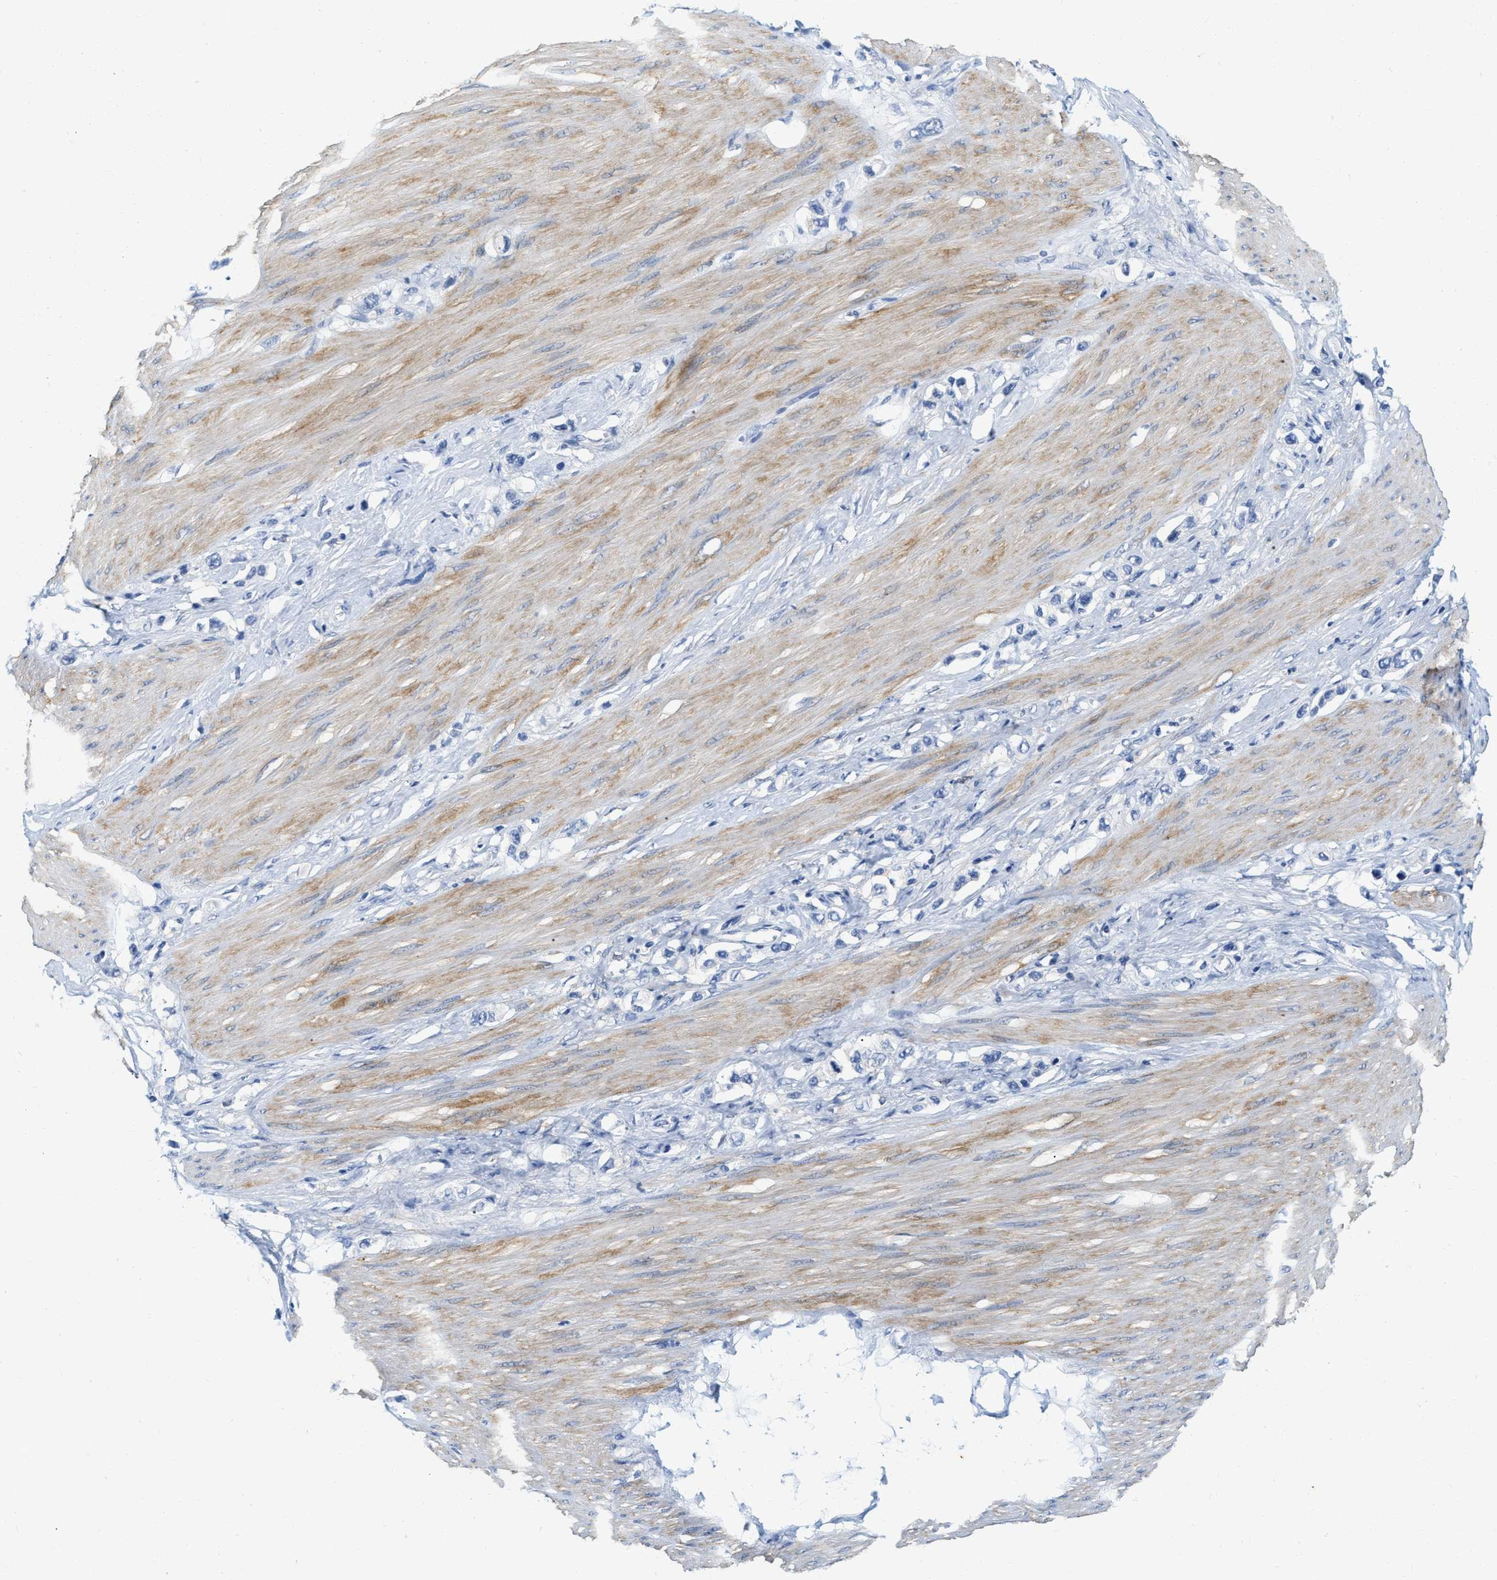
{"staining": {"intensity": "negative", "quantity": "none", "location": "none"}, "tissue": "stomach cancer", "cell_type": "Tumor cells", "image_type": "cancer", "snomed": [{"axis": "morphology", "description": "Adenocarcinoma, NOS"}, {"axis": "topography", "description": "Stomach"}], "caption": "DAB immunohistochemical staining of stomach adenocarcinoma exhibits no significant positivity in tumor cells. (Immunohistochemistry (ihc), brightfield microscopy, high magnification).", "gene": "EIF2AK2", "patient": {"sex": "female", "age": 65}}